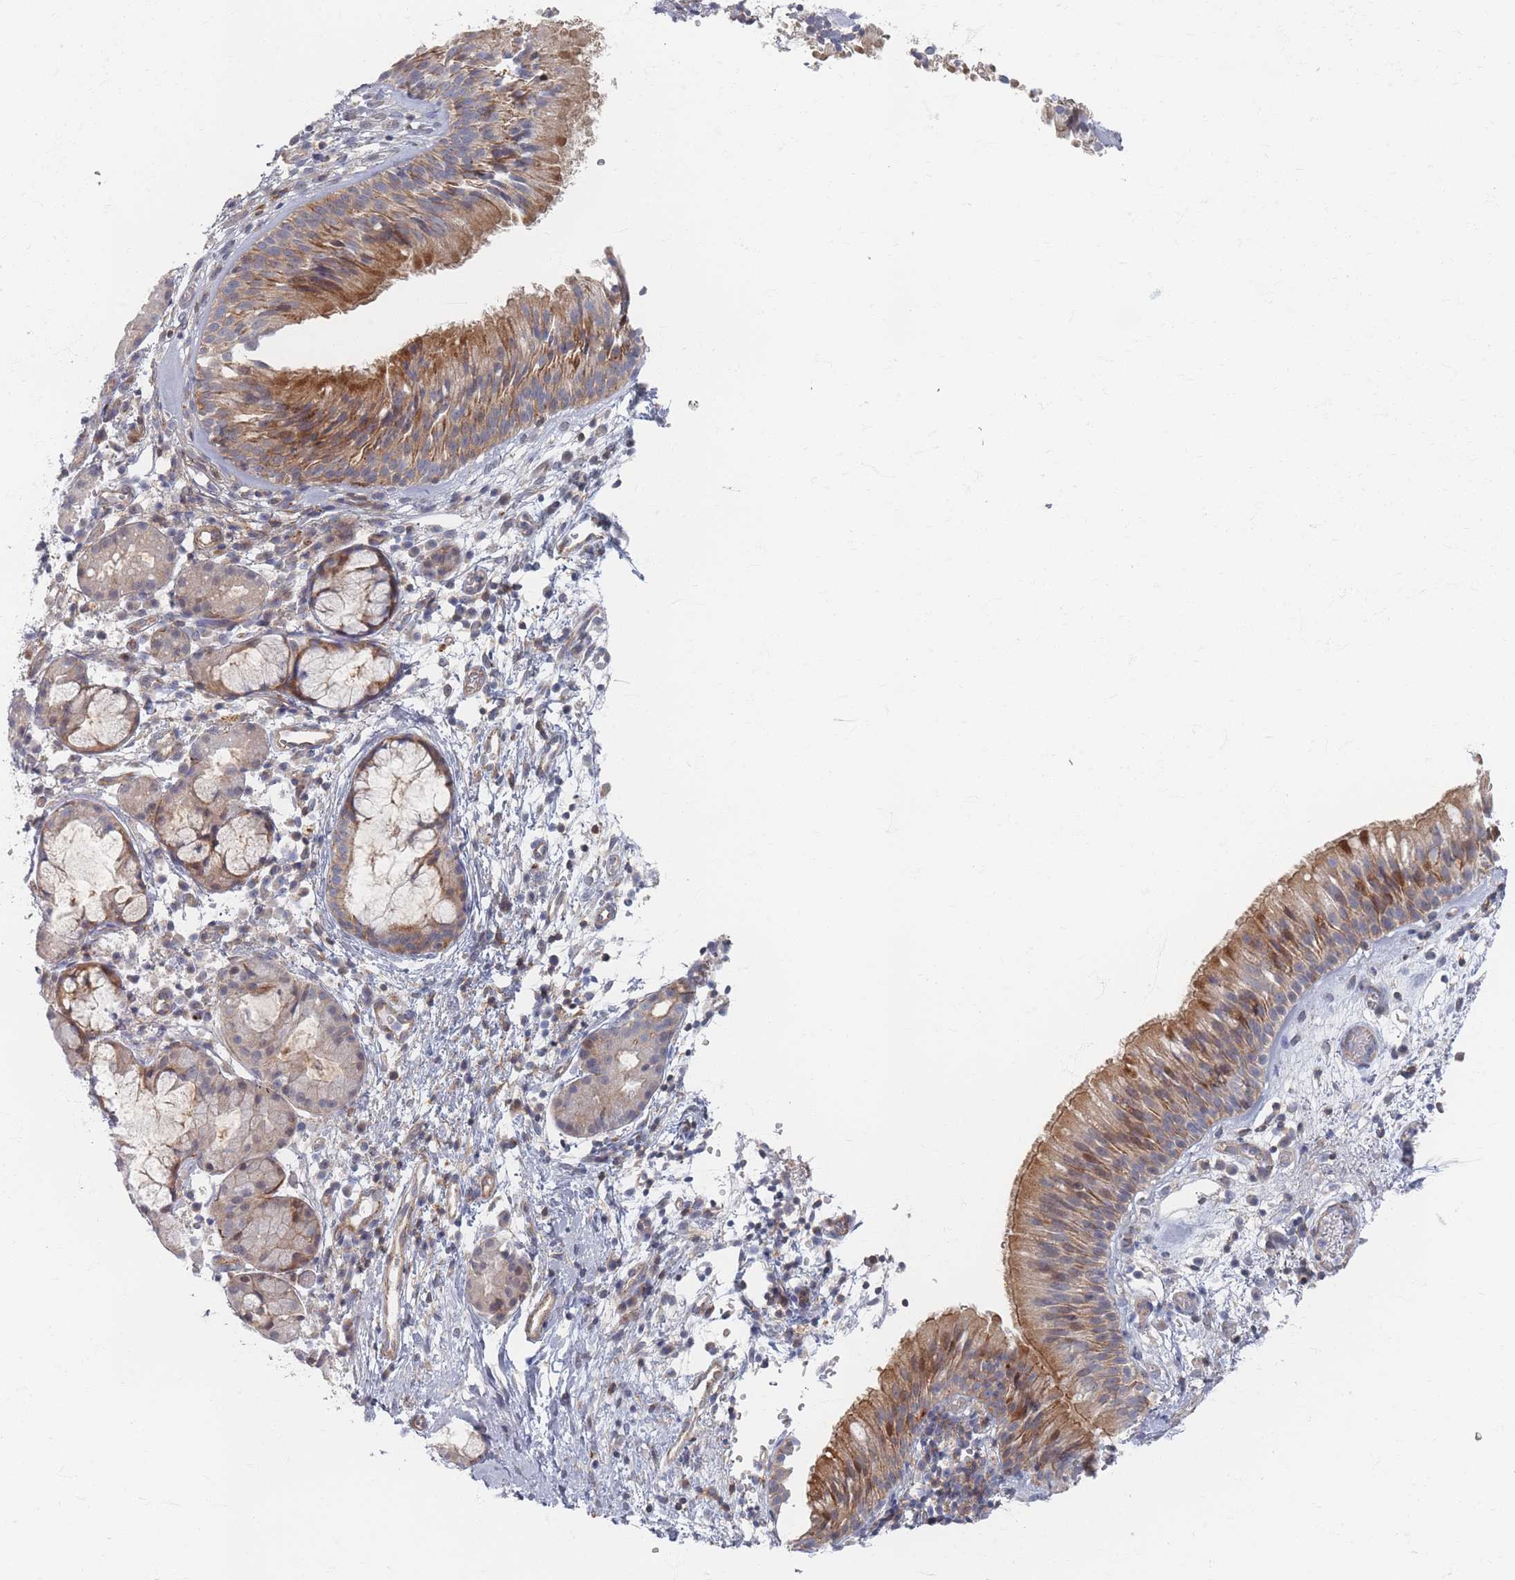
{"staining": {"intensity": "moderate", "quantity": ">75%", "location": "cytoplasmic/membranous"}, "tissue": "nasopharynx", "cell_type": "Respiratory epithelial cells", "image_type": "normal", "snomed": [{"axis": "morphology", "description": "Normal tissue, NOS"}, {"axis": "topography", "description": "Nasopharynx"}], "caption": "The photomicrograph shows immunohistochemical staining of benign nasopharynx. There is moderate cytoplasmic/membranous positivity is appreciated in about >75% of respiratory epithelial cells.", "gene": "ZKSCAN7", "patient": {"sex": "male", "age": 65}}